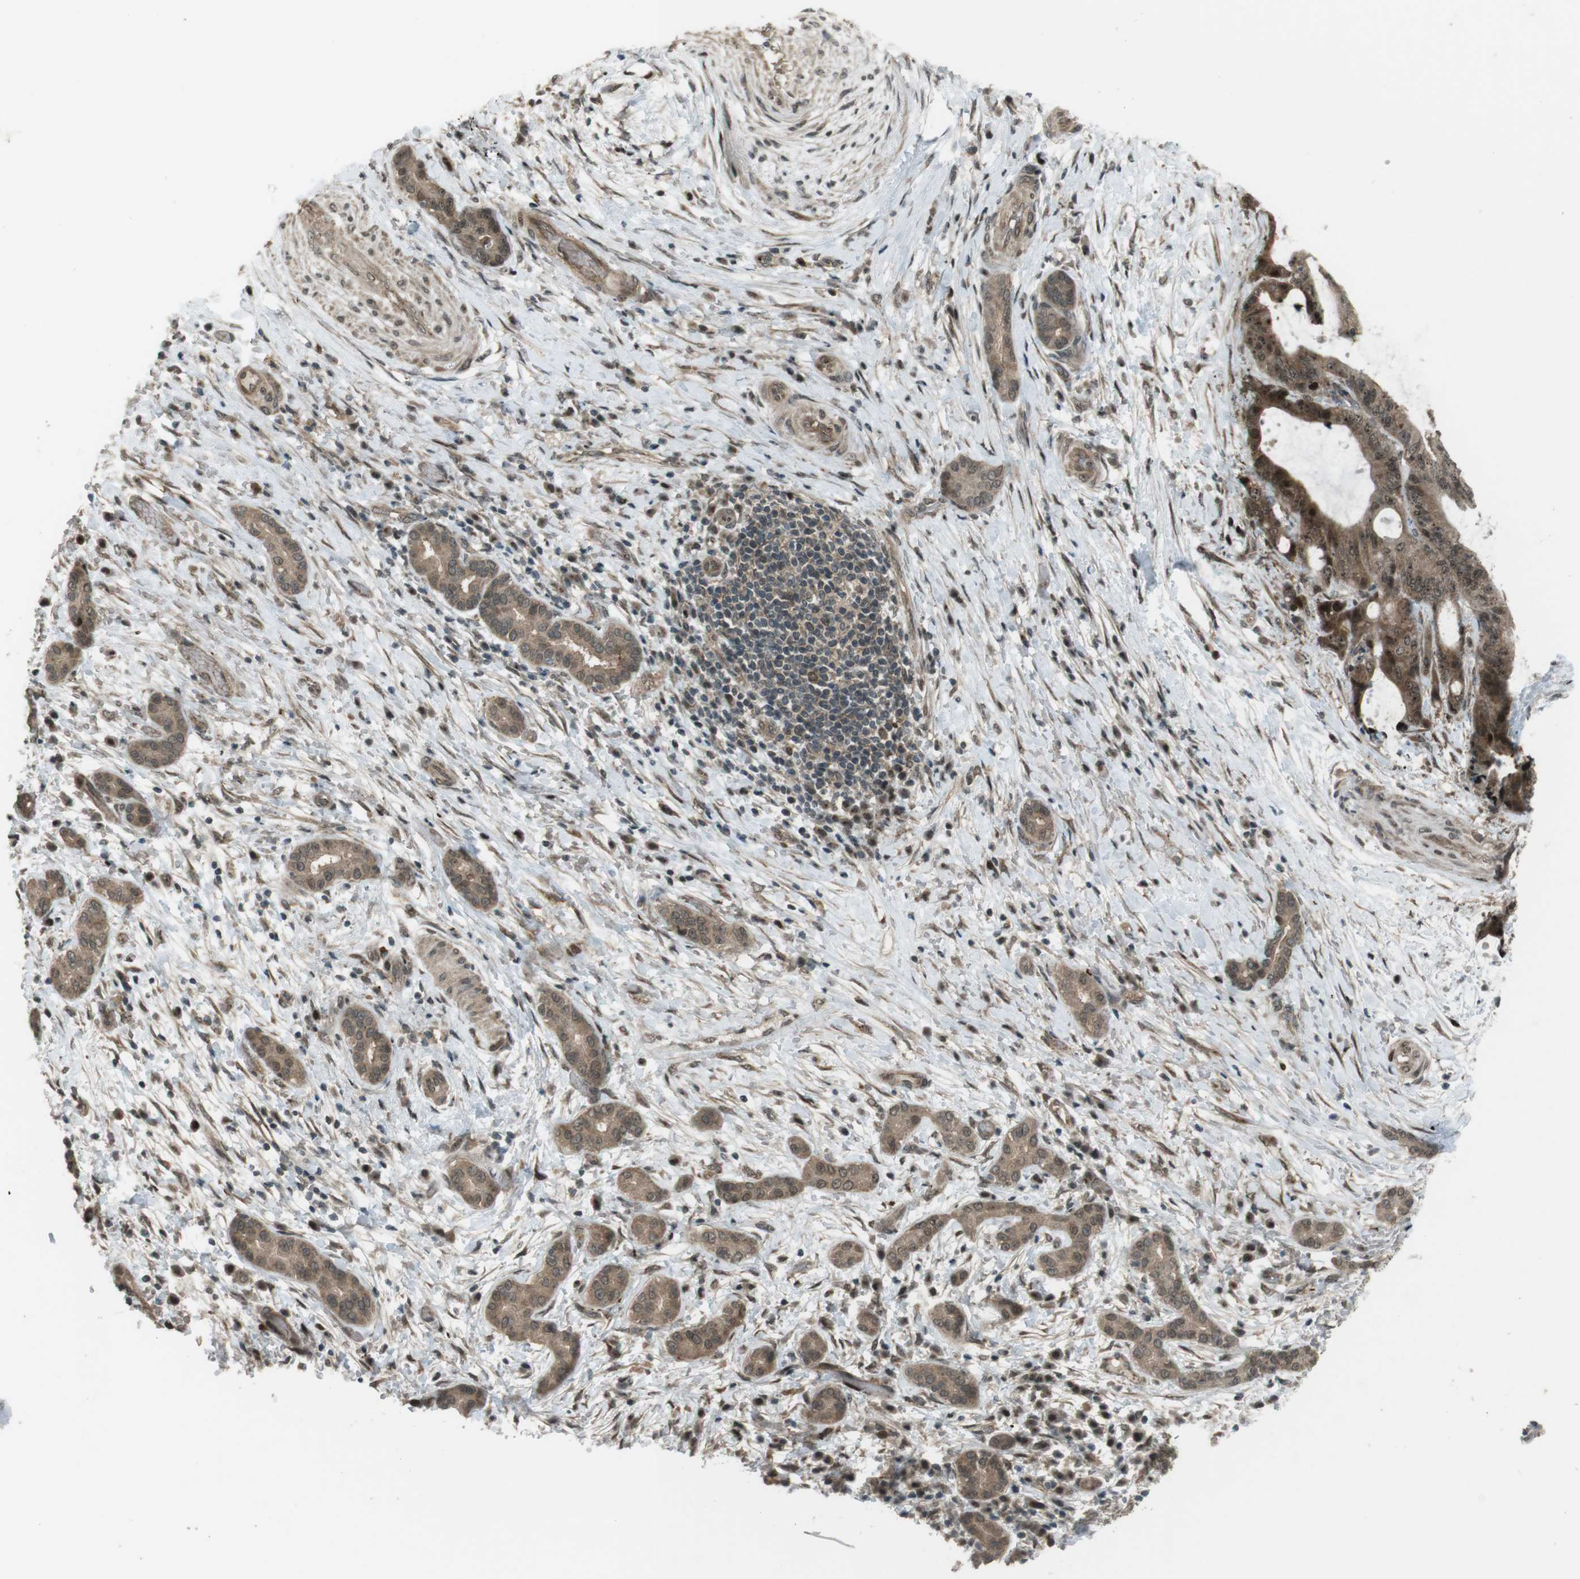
{"staining": {"intensity": "moderate", "quantity": ">75%", "location": "cytoplasmic/membranous,nuclear"}, "tissue": "liver cancer", "cell_type": "Tumor cells", "image_type": "cancer", "snomed": [{"axis": "morphology", "description": "Cholangiocarcinoma"}, {"axis": "topography", "description": "Liver"}], "caption": "This micrograph reveals IHC staining of liver cancer (cholangiocarcinoma), with medium moderate cytoplasmic/membranous and nuclear positivity in about >75% of tumor cells.", "gene": "SLITRK5", "patient": {"sex": "female", "age": 73}}